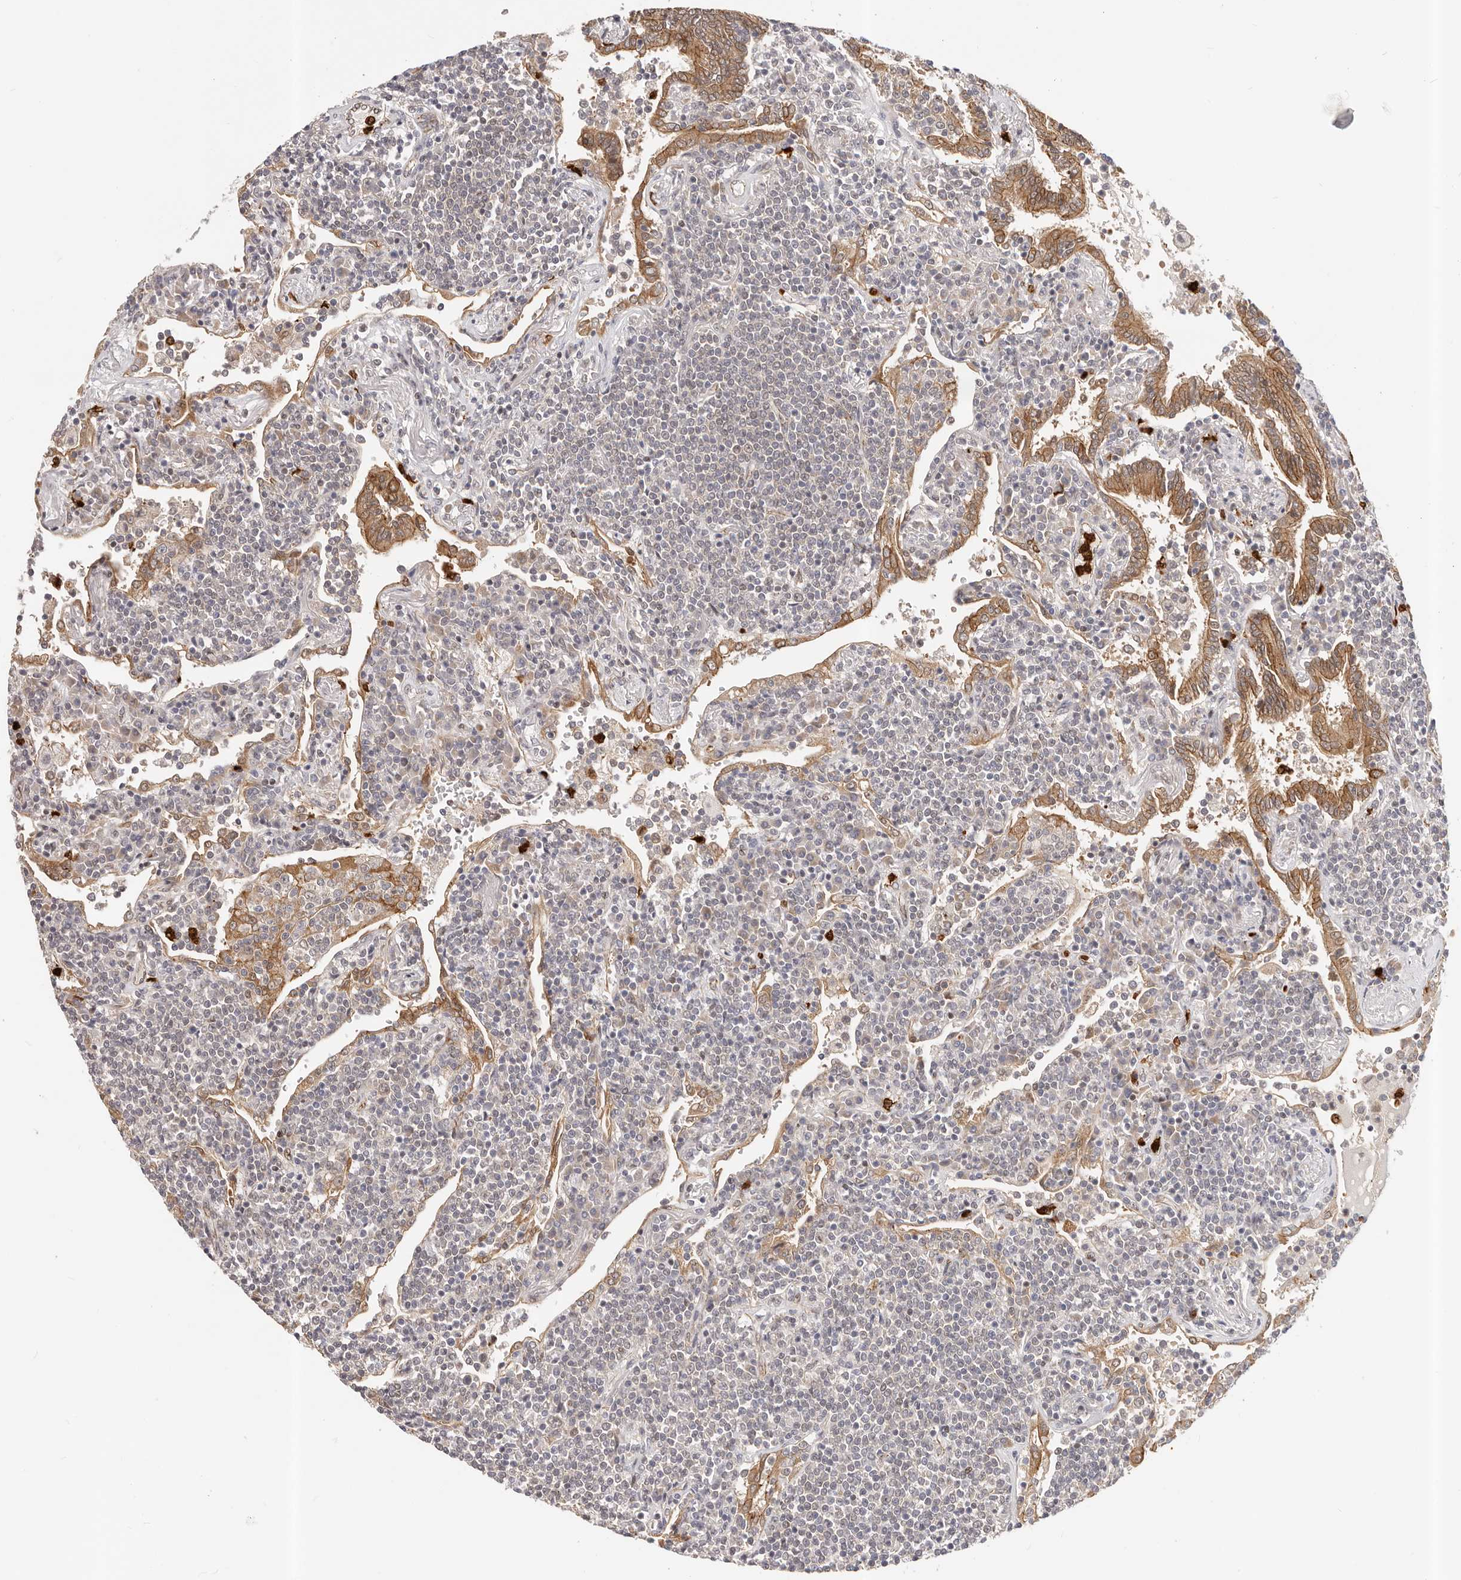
{"staining": {"intensity": "negative", "quantity": "none", "location": "none"}, "tissue": "lymphoma", "cell_type": "Tumor cells", "image_type": "cancer", "snomed": [{"axis": "morphology", "description": "Malignant lymphoma, non-Hodgkin's type, Low grade"}, {"axis": "topography", "description": "Lung"}], "caption": "Tumor cells are negative for protein expression in human lymphoma.", "gene": "AFDN", "patient": {"sex": "female", "age": 71}}